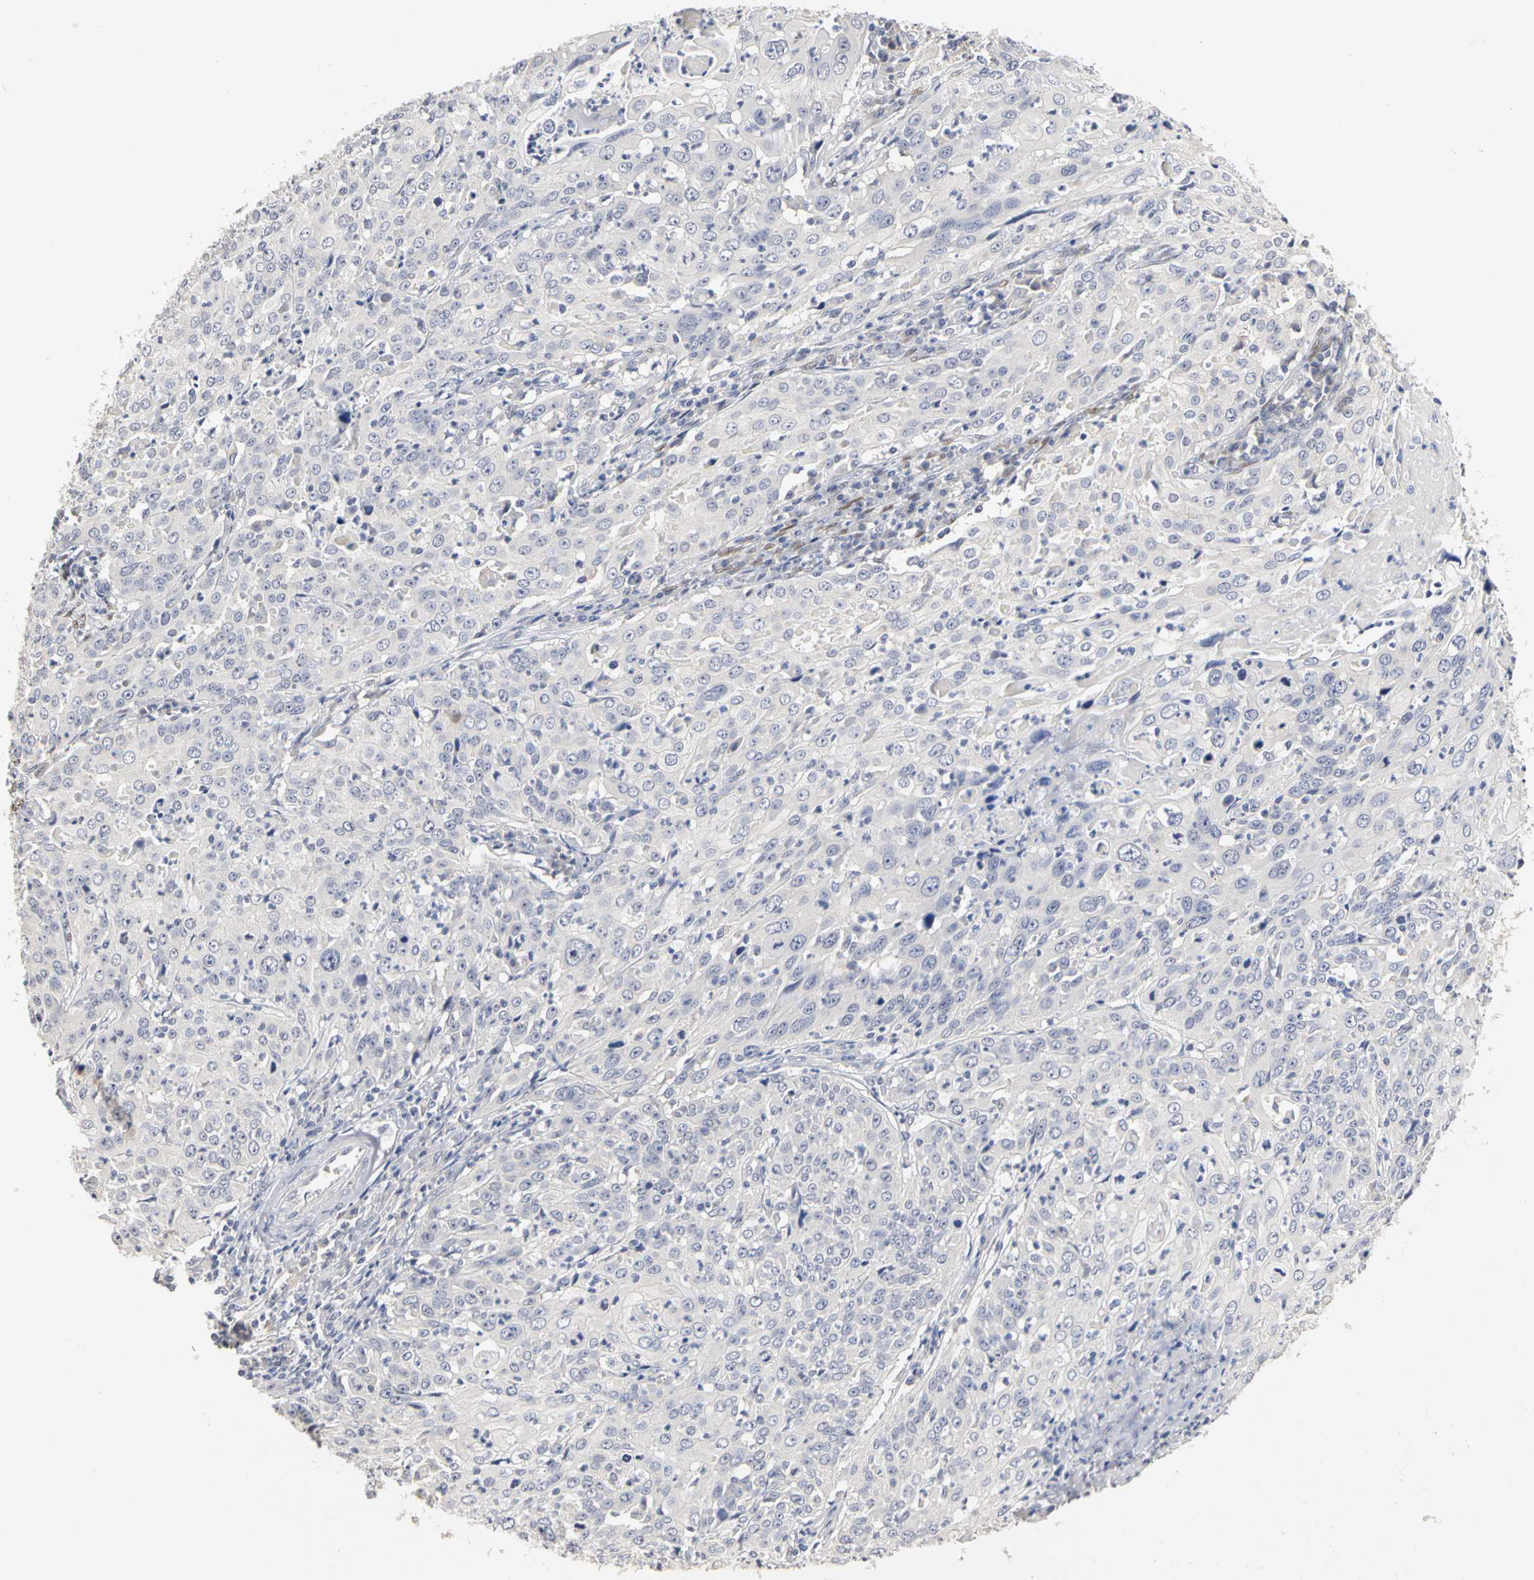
{"staining": {"intensity": "negative", "quantity": "none", "location": "none"}, "tissue": "cervical cancer", "cell_type": "Tumor cells", "image_type": "cancer", "snomed": [{"axis": "morphology", "description": "Squamous cell carcinoma, NOS"}, {"axis": "topography", "description": "Cervix"}], "caption": "Histopathology image shows no protein staining in tumor cells of cervical cancer tissue.", "gene": "PGR", "patient": {"sex": "female", "age": 39}}